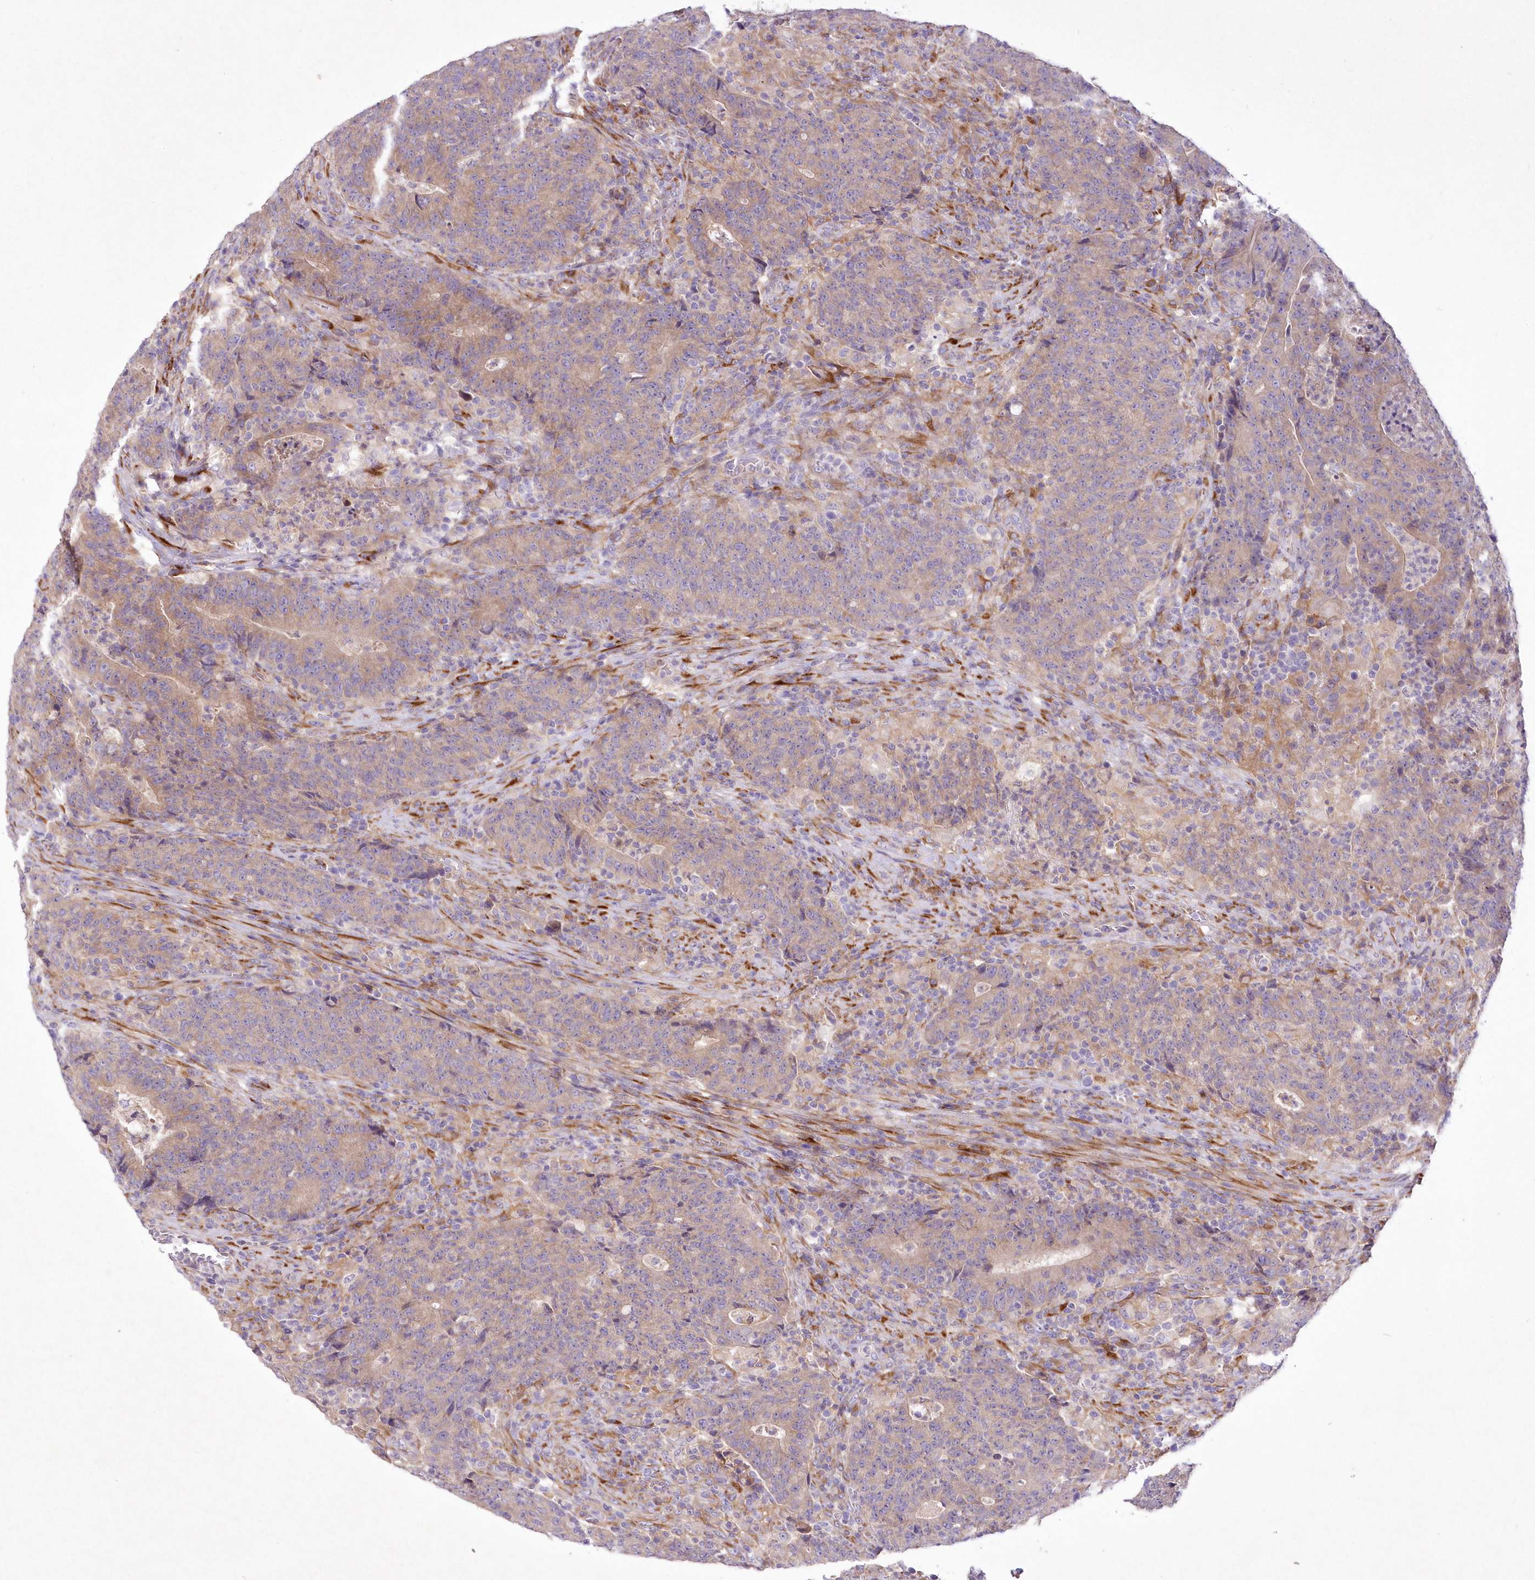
{"staining": {"intensity": "weak", "quantity": "25%-75%", "location": "cytoplasmic/membranous"}, "tissue": "colorectal cancer", "cell_type": "Tumor cells", "image_type": "cancer", "snomed": [{"axis": "morphology", "description": "Adenocarcinoma, NOS"}, {"axis": "topography", "description": "Colon"}], "caption": "Protein expression analysis of colorectal cancer (adenocarcinoma) displays weak cytoplasmic/membranous expression in approximately 25%-75% of tumor cells. (DAB (3,3'-diaminobenzidine) IHC, brown staining for protein, blue staining for nuclei).", "gene": "ARFGEF3", "patient": {"sex": "female", "age": 75}}